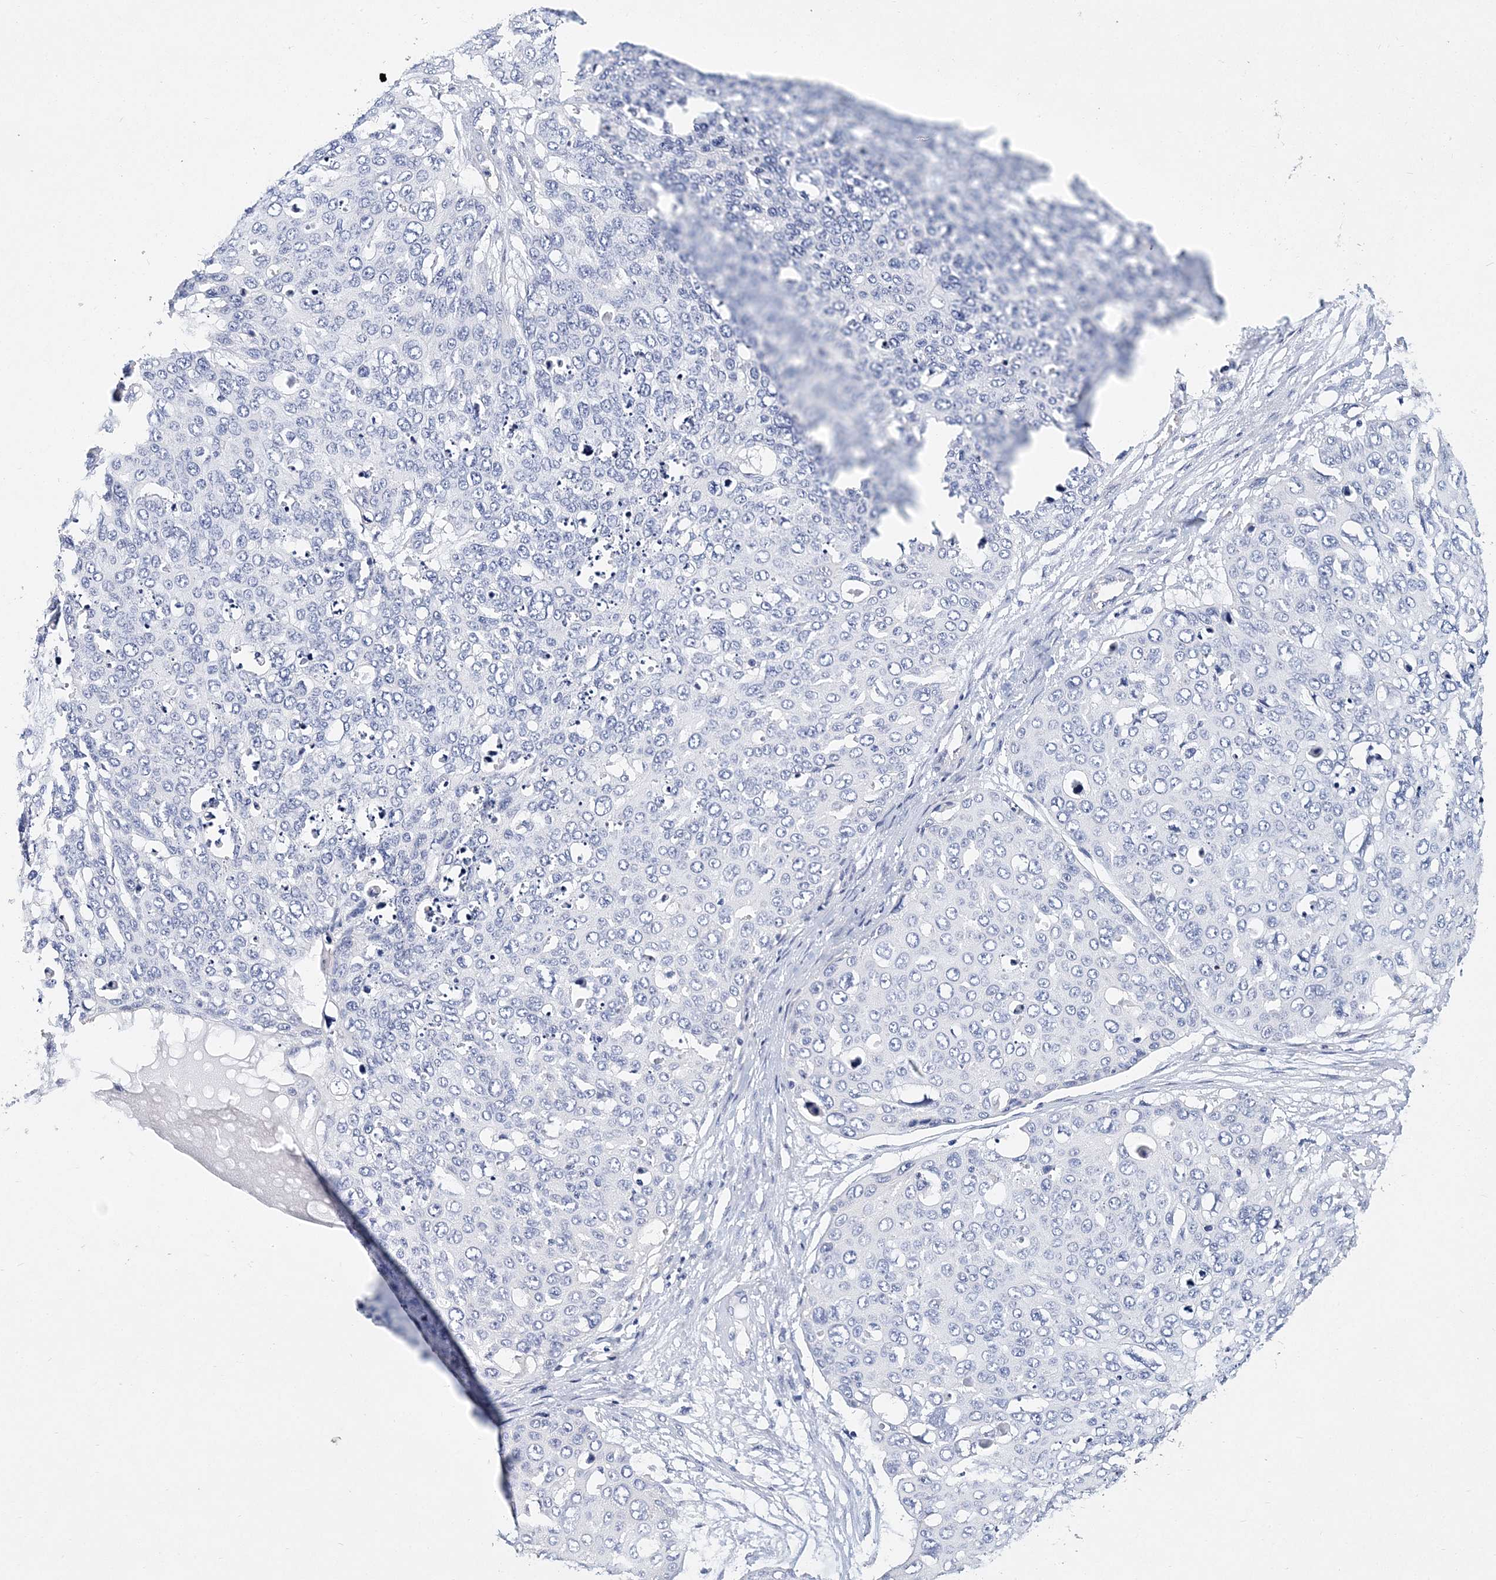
{"staining": {"intensity": "negative", "quantity": "none", "location": "none"}, "tissue": "skin cancer", "cell_type": "Tumor cells", "image_type": "cancer", "snomed": [{"axis": "morphology", "description": "Squamous cell carcinoma, NOS"}, {"axis": "topography", "description": "Skin"}], "caption": "Human skin squamous cell carcinoma stained for a protein using immunohistochemistry demonstrates no positivity in tumor cells.", "gene": "ITGA2B", "patient": {"sex": "male", "age": 71}}